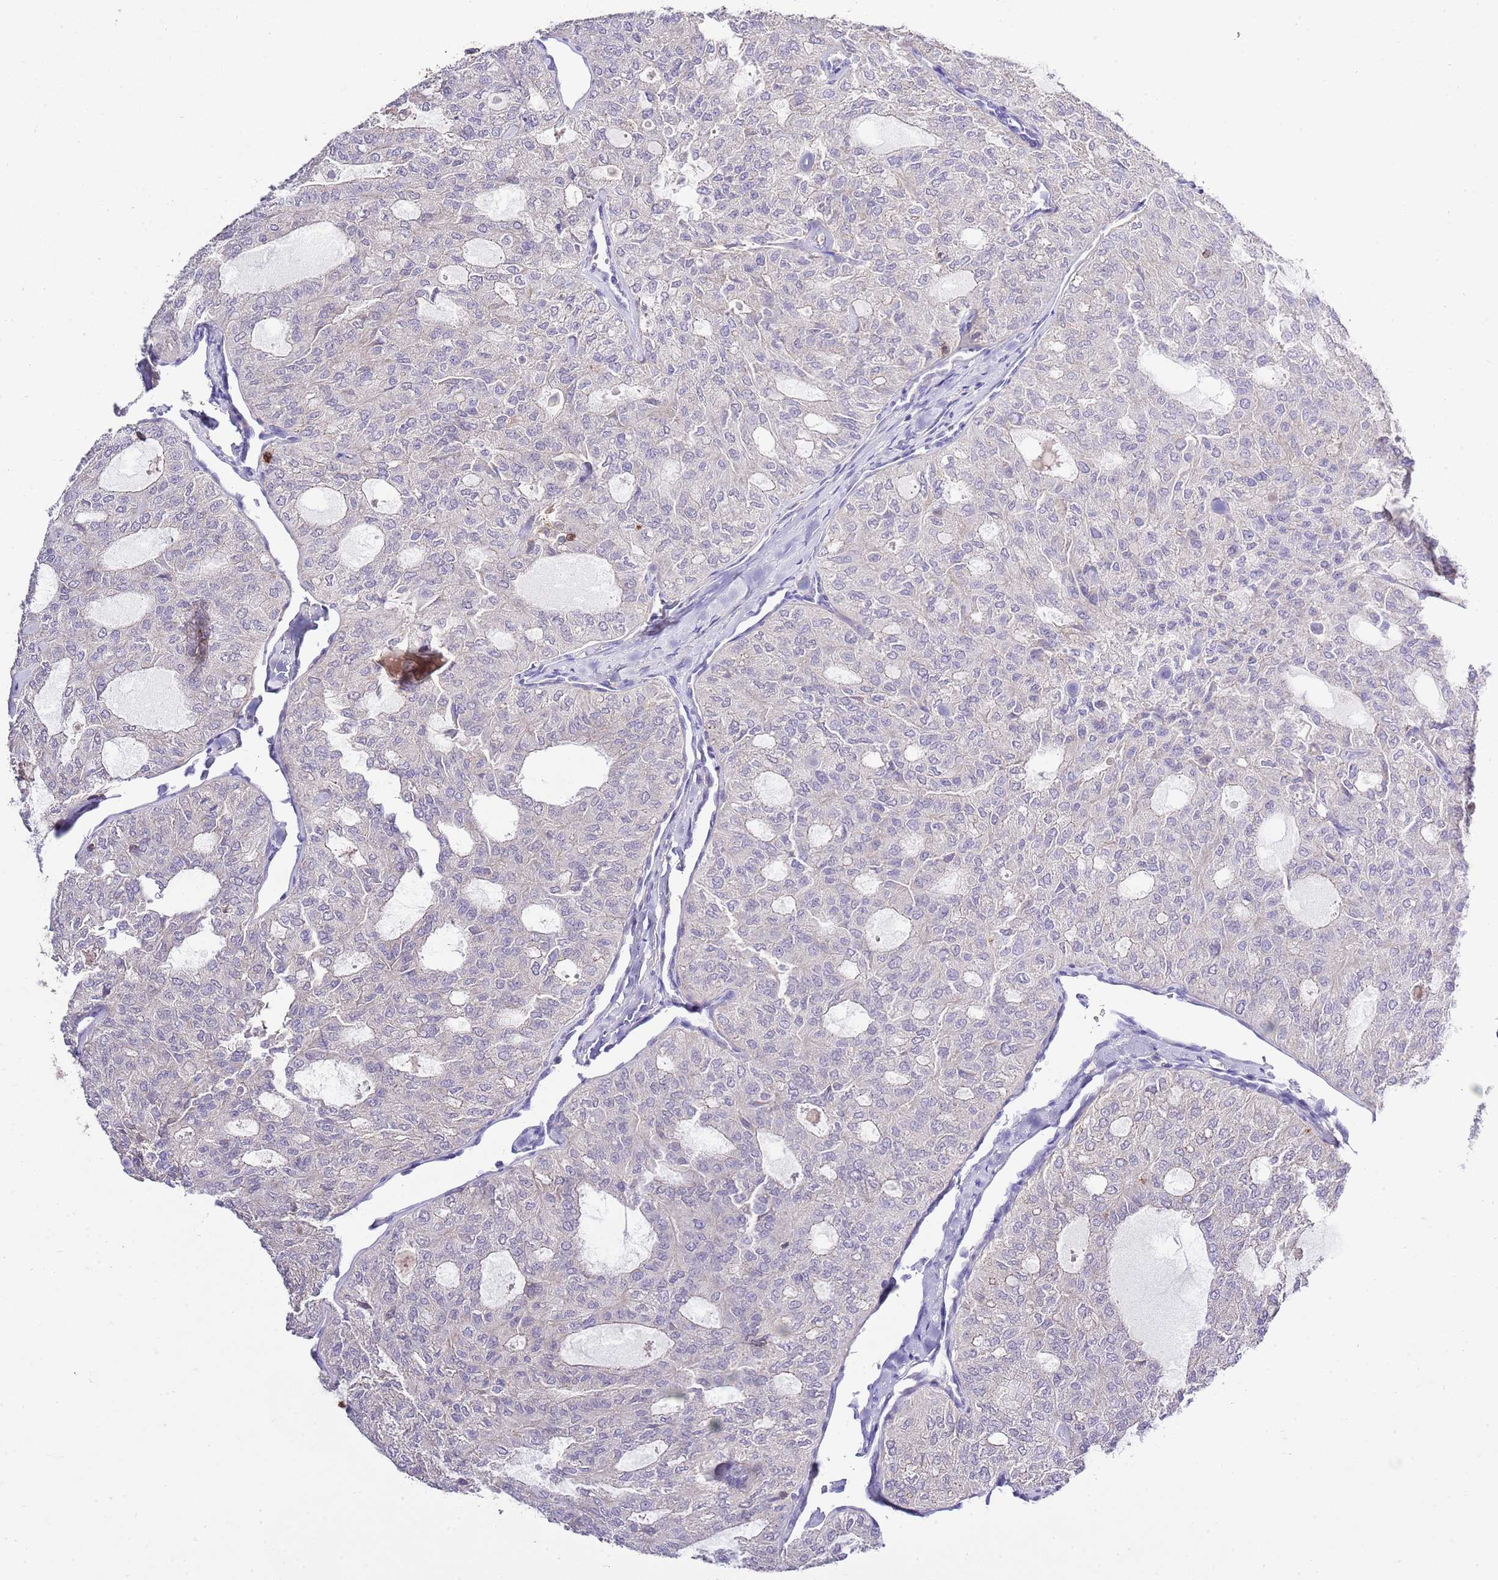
{"staining": {"intensity": "negative", "quantity": "none", "location": "none"}, "tissue": "thyroid cancer", "cell_type": "Tumor cells", "image_type": "cancer", "snomed": [{"axis": "morphology", "description": "Follicular adenoma carcinoma, NOS"}, {"axis": "topography", "description": "Thyroid gland"}], "caption": "A histopathology image of thyroid cancer (follicular adenoma carcinoma) stained for a protein demonstrates no brown staining in tumor cells.", "gene": "EFHD1", "patient": {"sex": "male", "age": 75}}